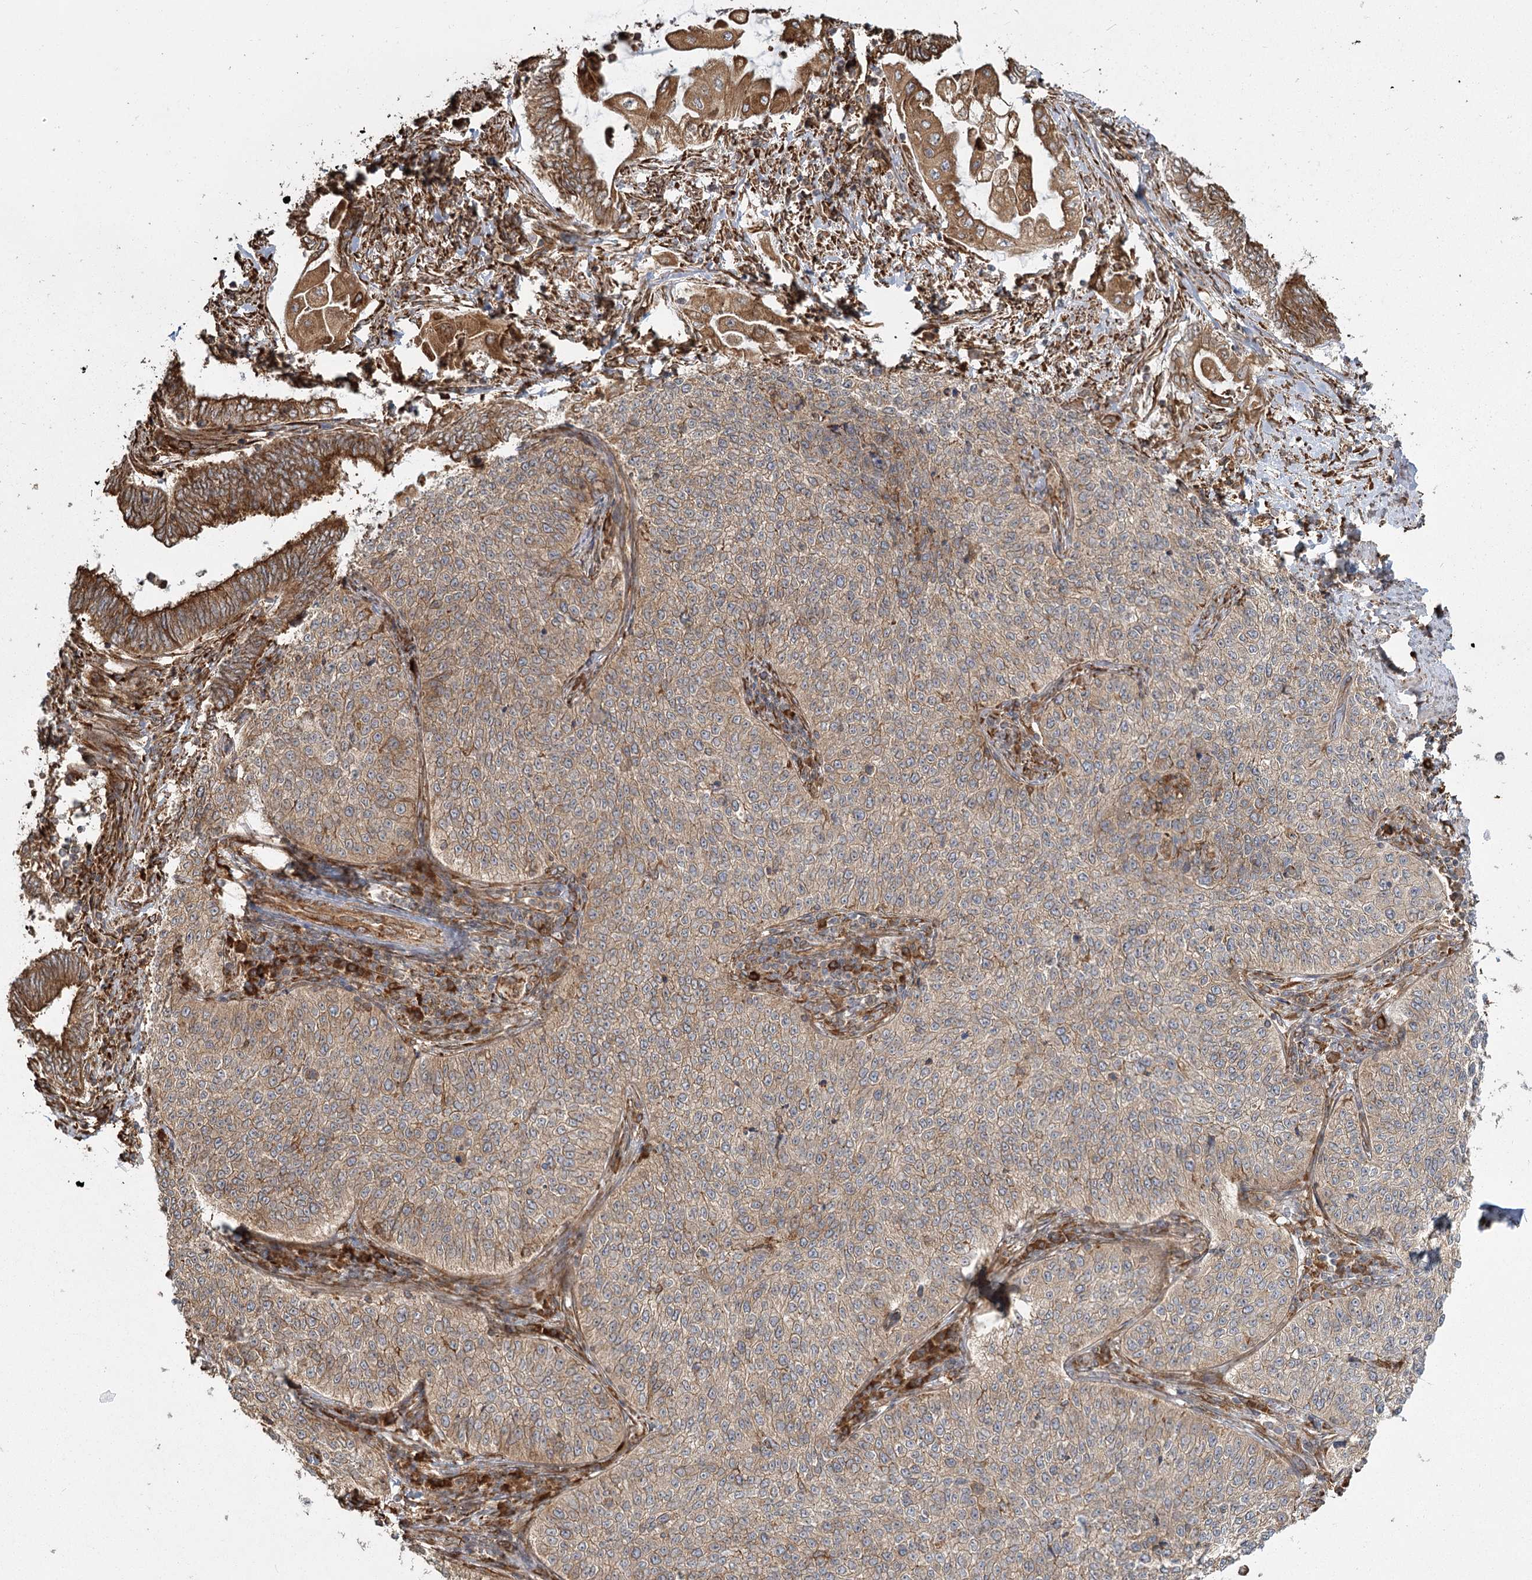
{"staining": {"intensity": "weak", "quantity": "25%-75%", "location": "cytoplasmic/membranous"}, "tissue": "cervical cancer", "cell_type": "Tumor cells", "image_type": "cancer", "snomed": [{"axis": "morphology", "description": "Squamous cell carcinoma, NOS"}, {"axis": "topography", "description": "Cervix"}], "caption": "Weak cytoplasmic/membranous protein expression is identified in approximately 25%-75% of tumor cells in cervical cancer. (DAB = brown stain, brightfield microscopy at high magnification).", "gene": "FAM13A", "patient": {"sex": "female", "age": 35}}